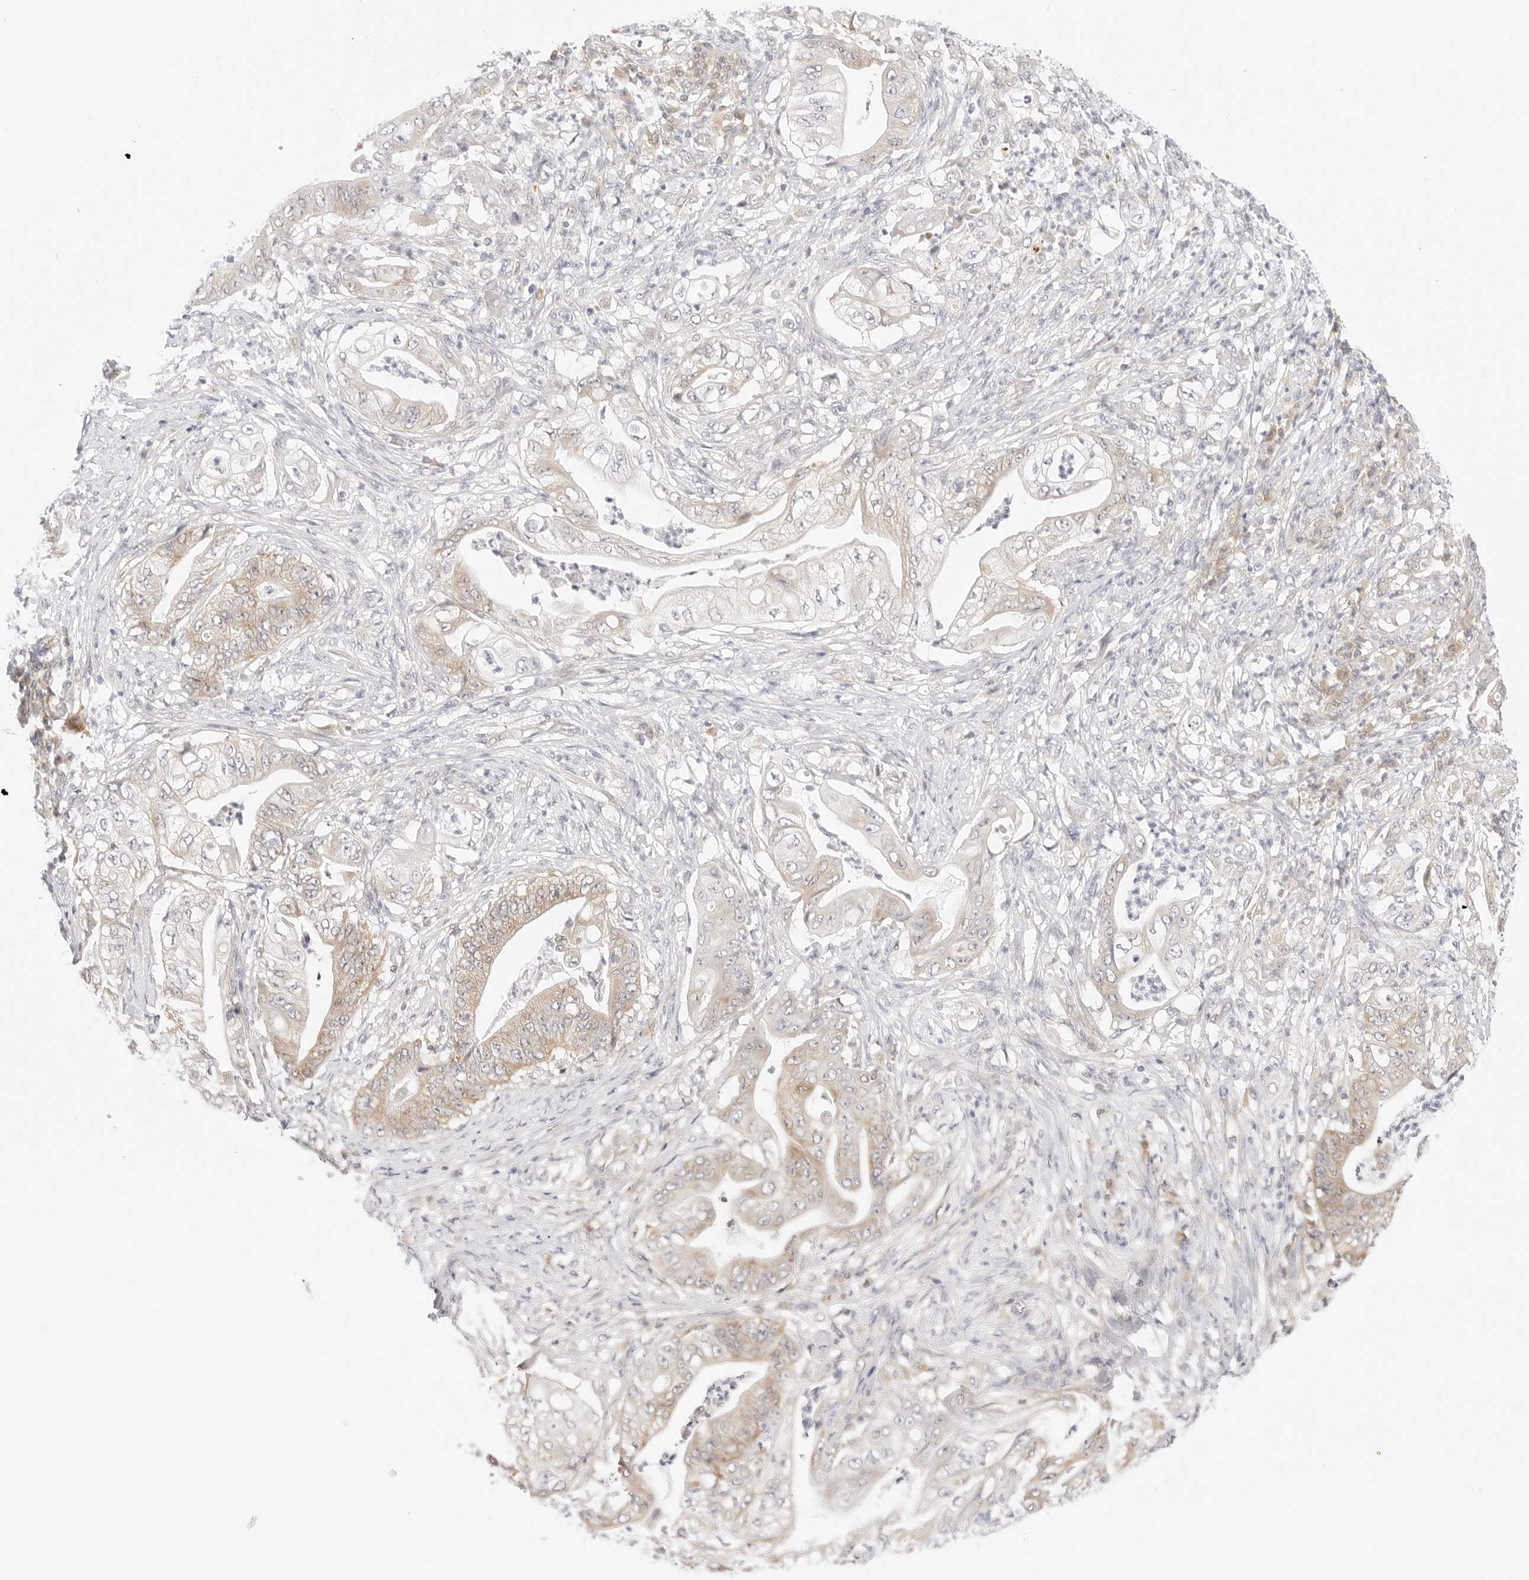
{"staining": {"intensity": "moderate", "quantity": ">75%", "location": "cytoplasmic/membranous"}, "tissue": "stomach cancer", "cell_type": "Tumor cells", "image_type": "cancer", "snomed": [{"axis": "morphology", "description": "Adenocarcinoma, NOS"}, {"axis": "topography", "description": "Stomach"}], "caption": "Protein analysis of adenocarcinoma (stomach) tissue displays moderate cytoplasmic/membranous staining in approximately >75% of tumor cells. (DAB (3,3'-diaminobenzidine) IHC, brown staining for protein, blue staining for nuclei).", "gene": "ERO1B", "patient": {"sex": "female", "age": 73}}